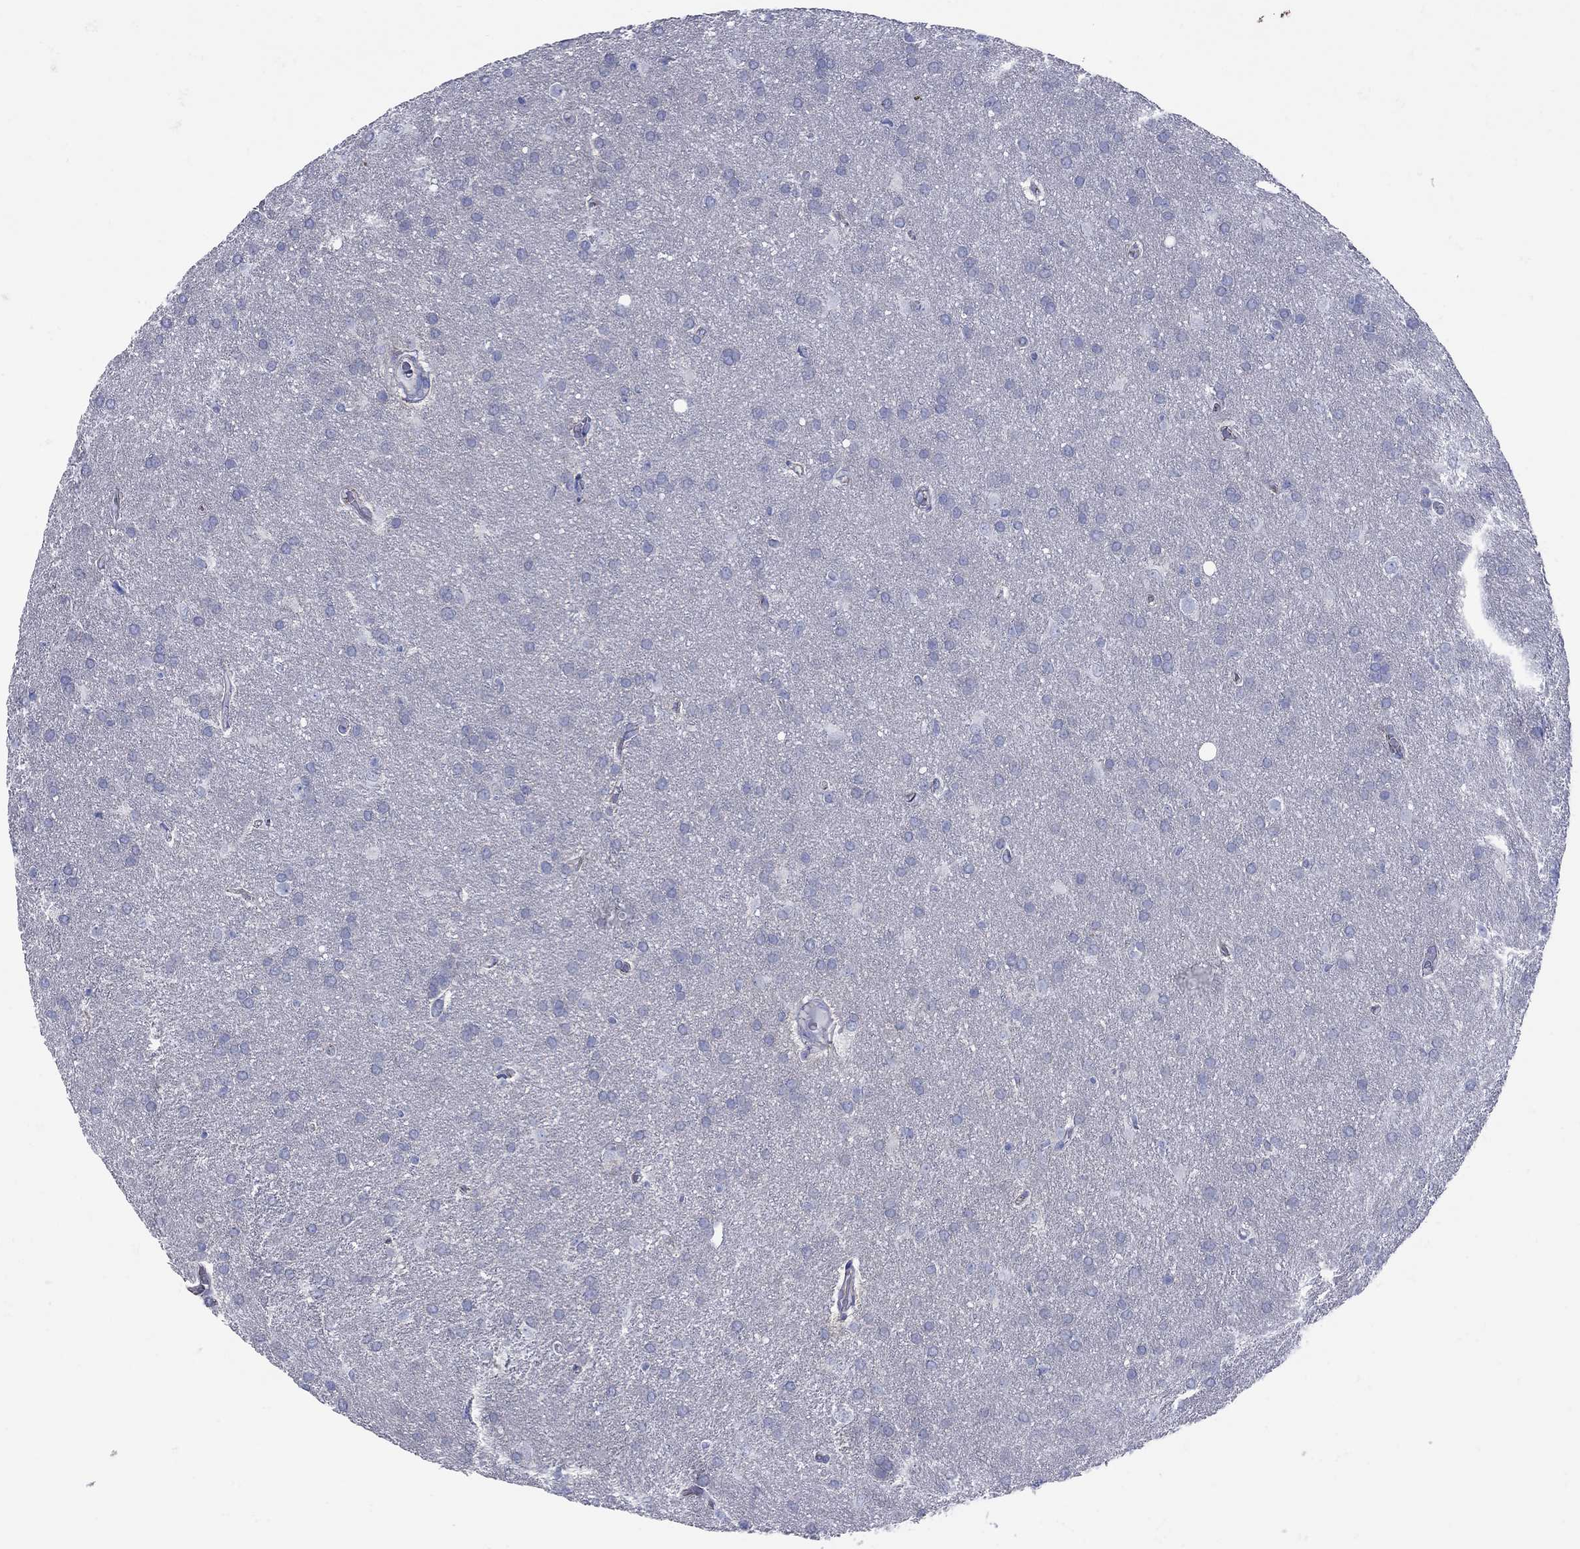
{"staining": {"intensity": "negative", "quantity": "none", "location": "none"}, "tissue": "glioma", "cell_type": "Tumor cells", "image_type": "cancer", "snomed": [{"axis": "morphology", "description": "Glioma, malignant, Low grade"}, {"axis": "topography", "description": "Brain"}], "caption": "Glioma was stained to show a protein in brown. There is no significant expression in tumor cells.", "gene": "PDZD3", "patient": {"sex": "female", "age": 32}}